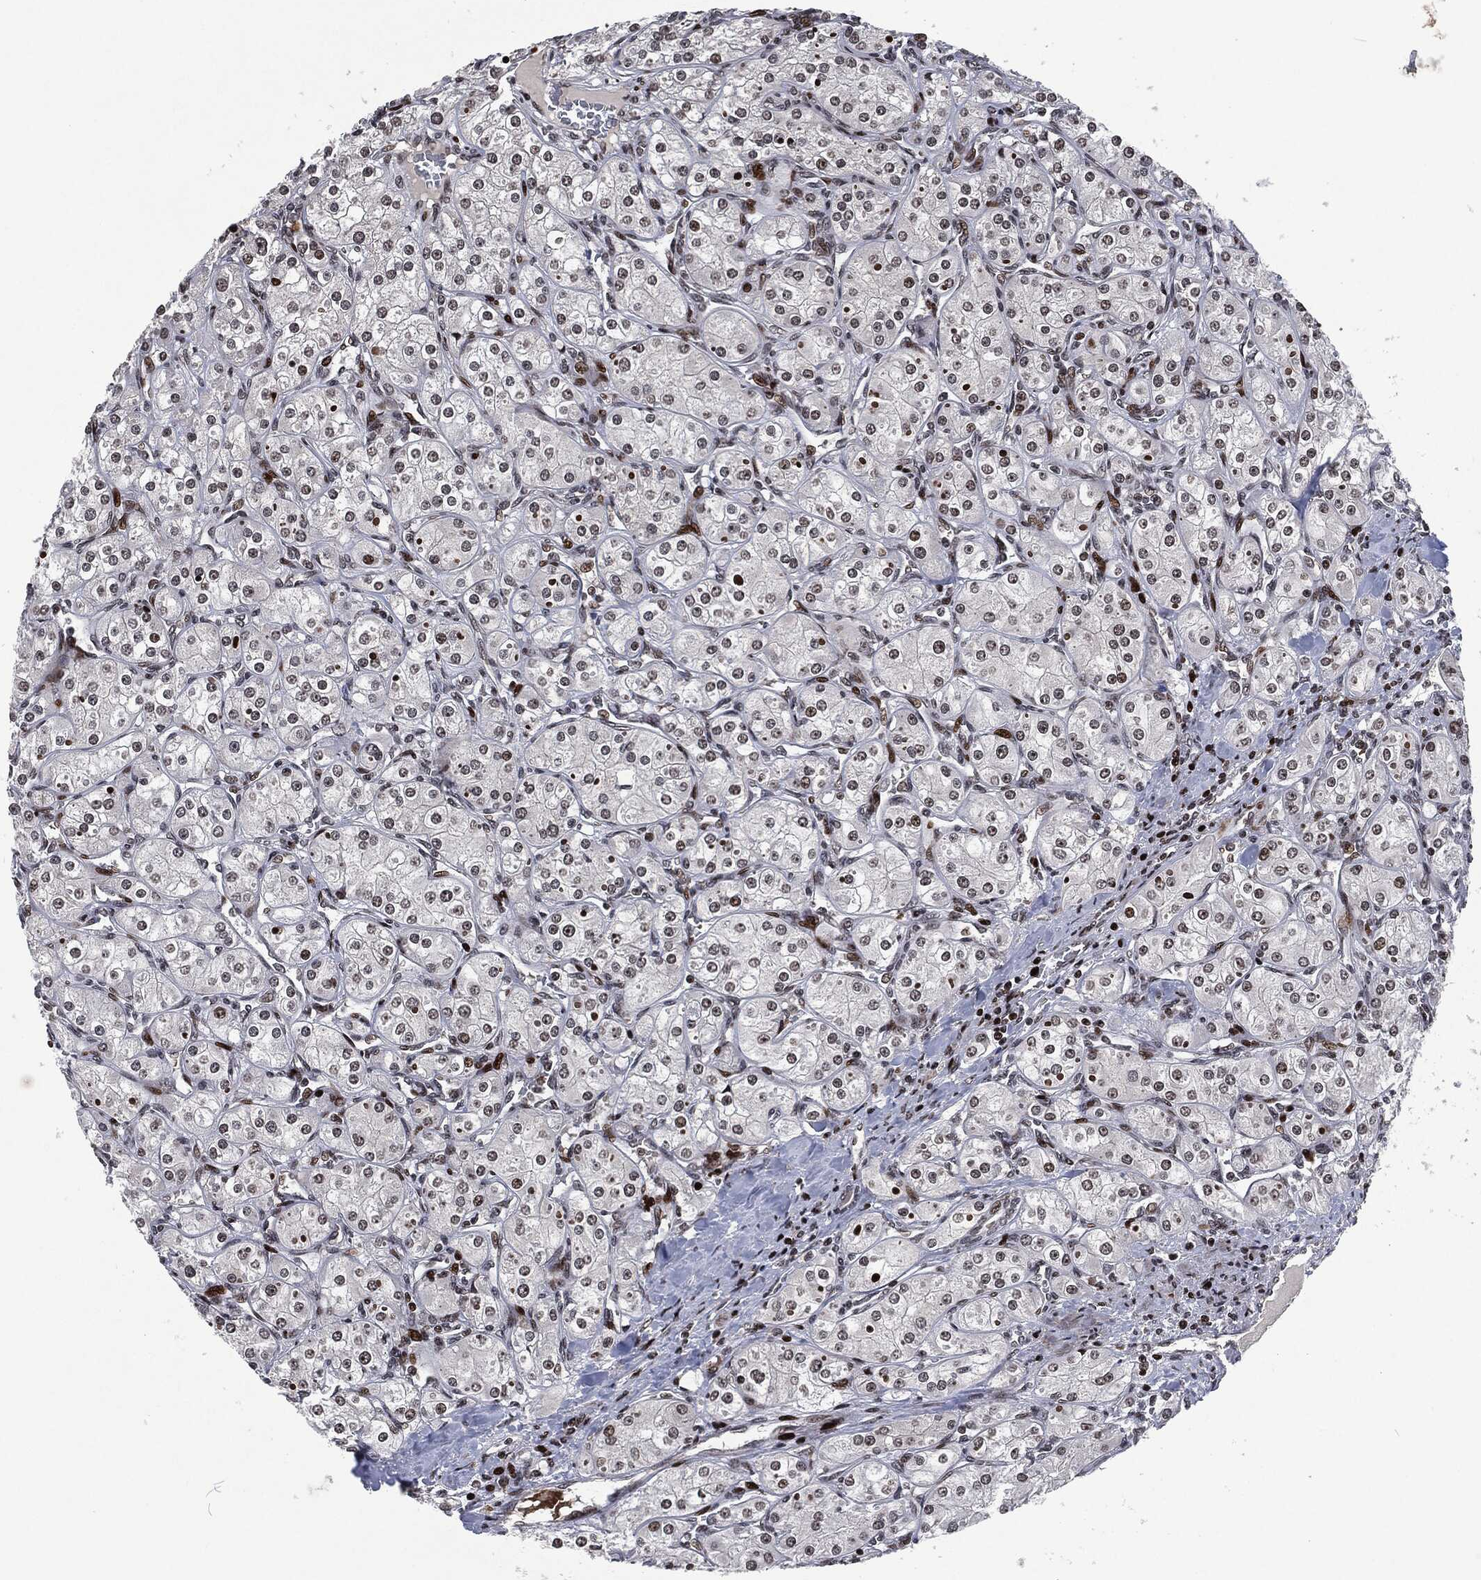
{"staining": {"intensity": "moderate", "quantity": "<25%", "location": "nuclear"}, "tissue": "renal cancer", "cell_type": "Tumor cells", "image_type": "cancer", "snomed": [{"axis": "morphology", "description": "Adenocarcinoma, NOS"}, {"axis": "topography", "description": "Kidney"}], "caption": "Moderate nuclear protein staining is identified in approximately <25% of tumor cells in renal adenocarcinoma. (Stains: DAB in brown, nuclei in blue, Microscopy: brightfield microscopy at high magnification).", "gene": "EGFR", "patient": {"sex": "male", "age": 77}}